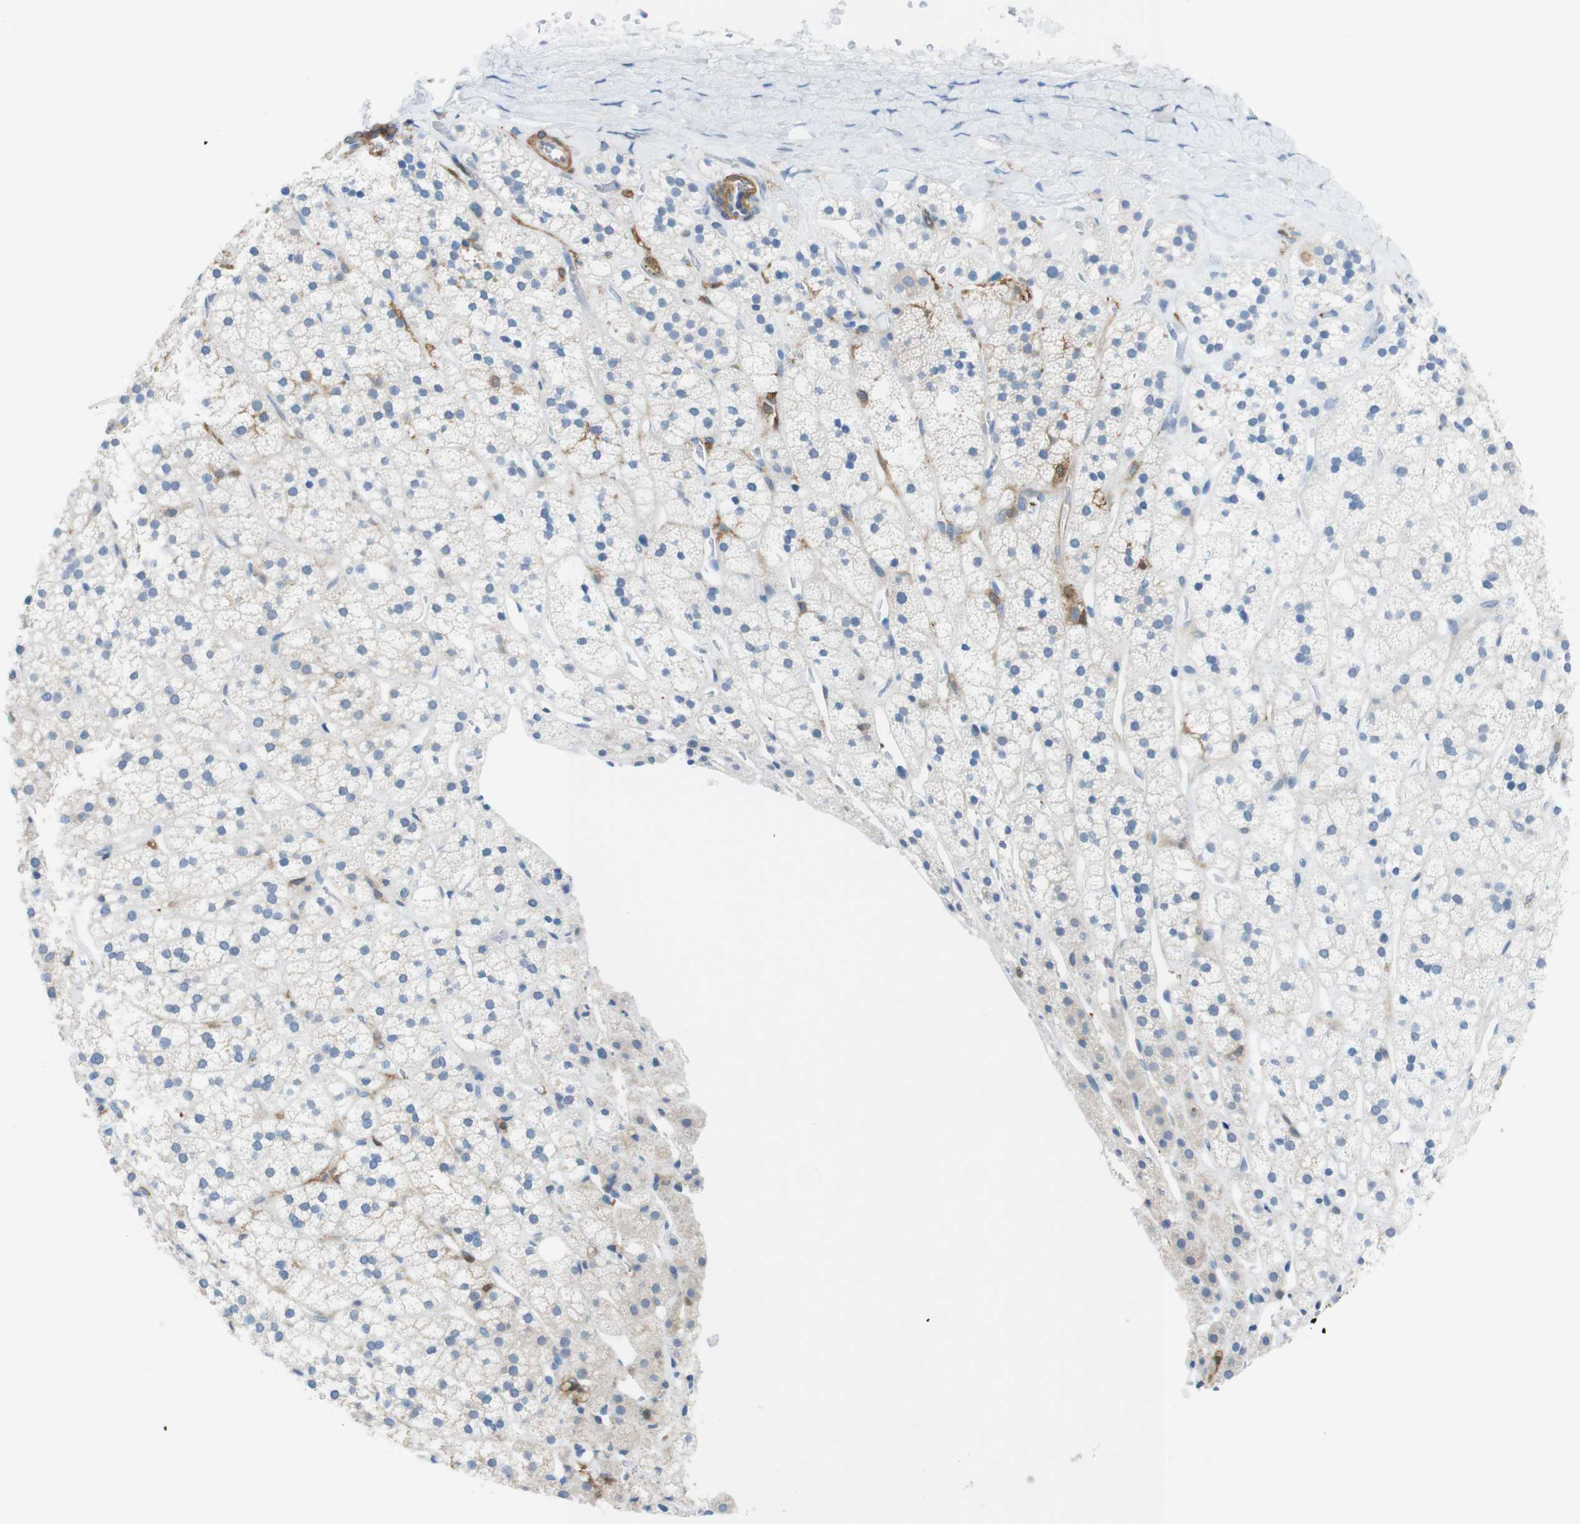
{"staining": {"intensity": "moderate", "quantity": "<25%", "location": "cytoplasmic/membranous"}, "tissue": "adrenal gland", "cell_type": "Glandular cells", "image_type": "normal", "snomed": [{"axis": "morphology", "description": "Normal tissue, NOS"}, {"axis": "topography", "description": "Adrenal gland"}], "caption": "Immunohistochemistry of unremarkable adrenal gland shows low levels of moderate cytoplasmic/membranous staining in approximately <25% of glandular cells.", "gene": "CLMN", "patient": {"sex": "male", "age": 56}}